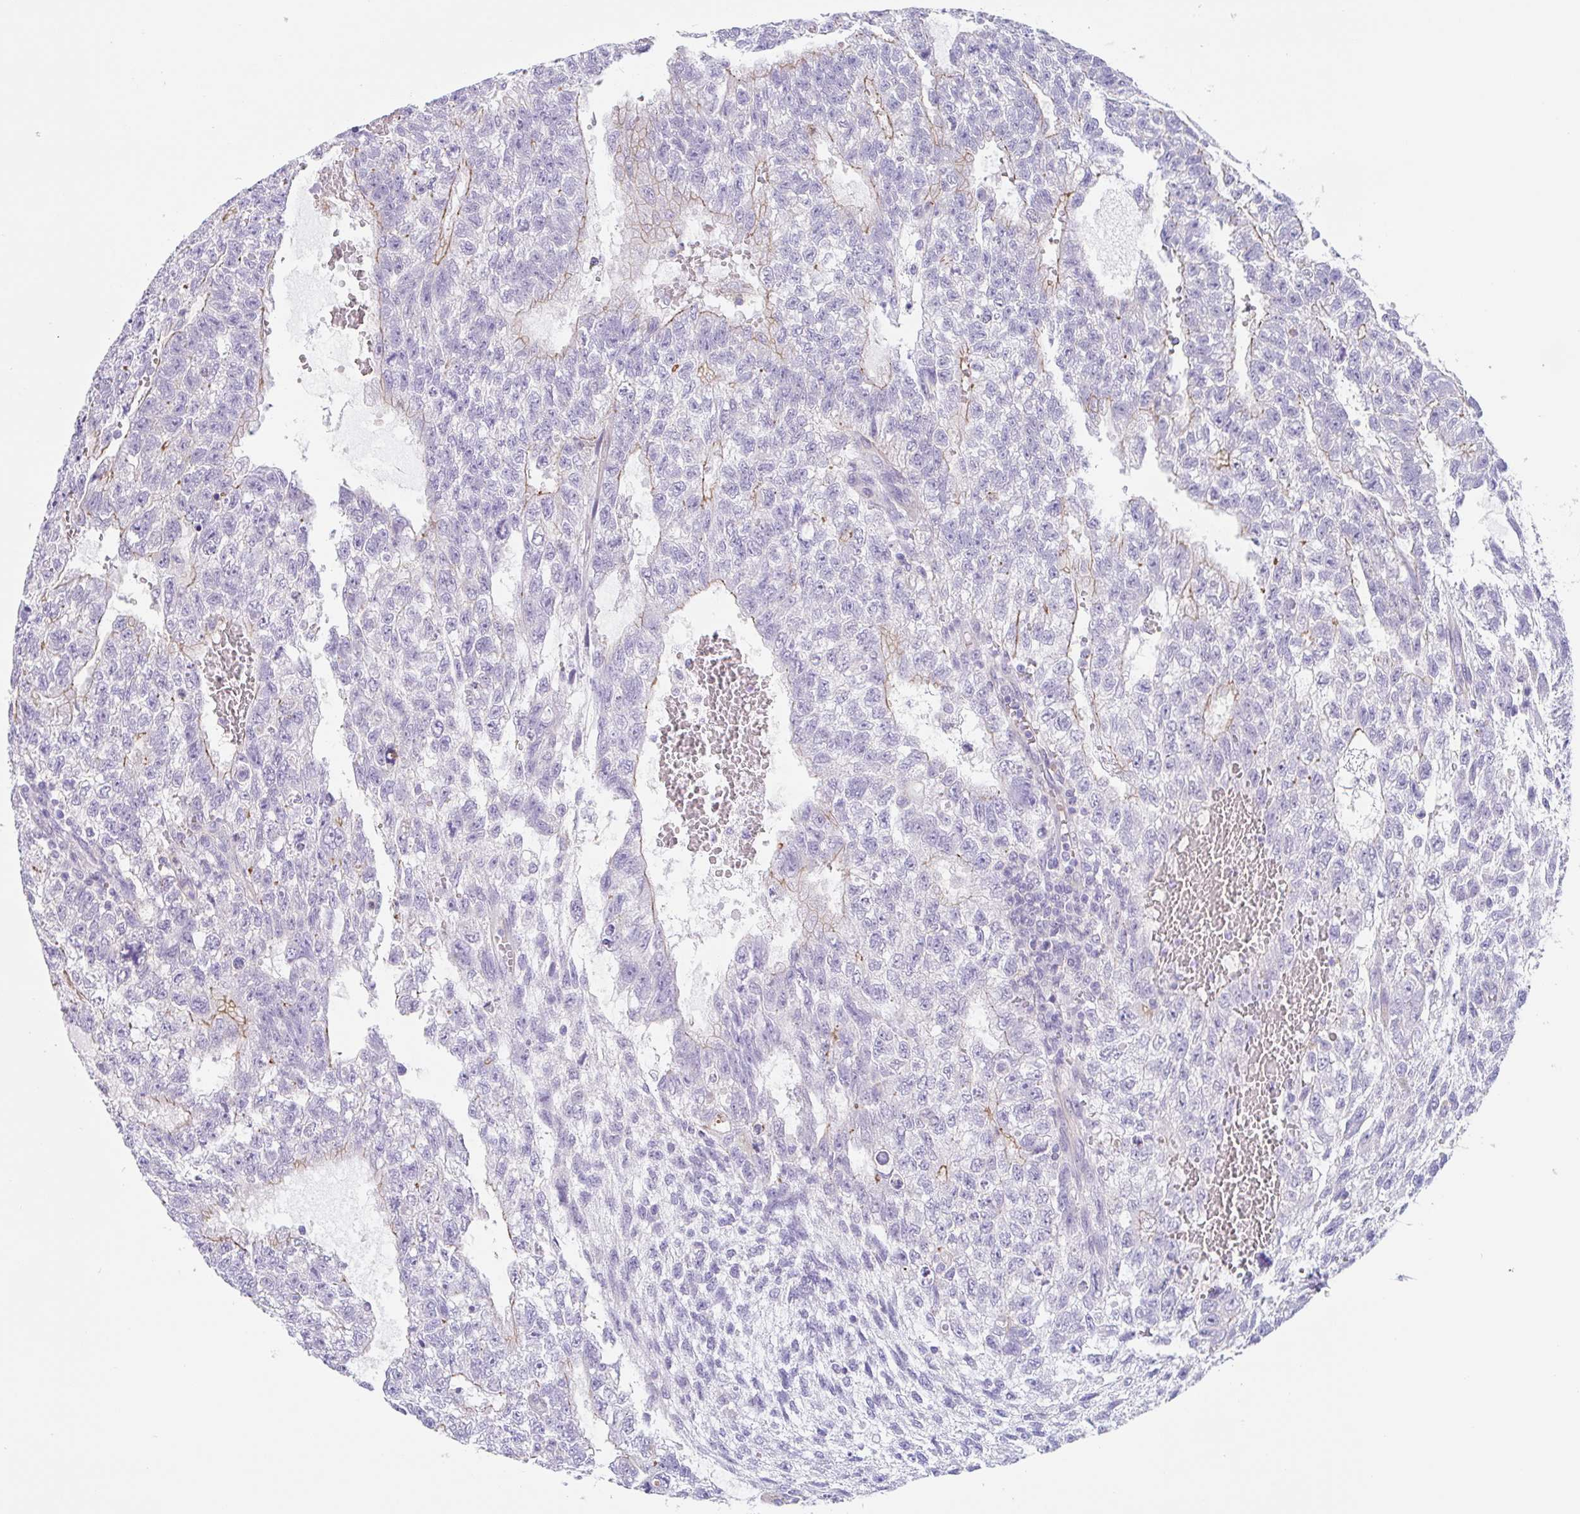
{"staining": {"intensity": "moderate", "quantity": "<25%", "location": "cytoplasmic/membranous"}, "tissue": "testis cancer", "cell_type": "Tumor cells", "image_type": "cancer", "snomed": [{"axis": "morphology", "description": "Carcinoma, Embryonal, NOS"}, {"axis": "topography", "description": "Testis"}], "caption": "Tumor cells show moderate cytoplasmic/membranous expression in approximately <25% of cells in testis cancer (embryonal carcinoma).", "gene": "LENG9", "patient": {"sex": "male", "age": 26}}